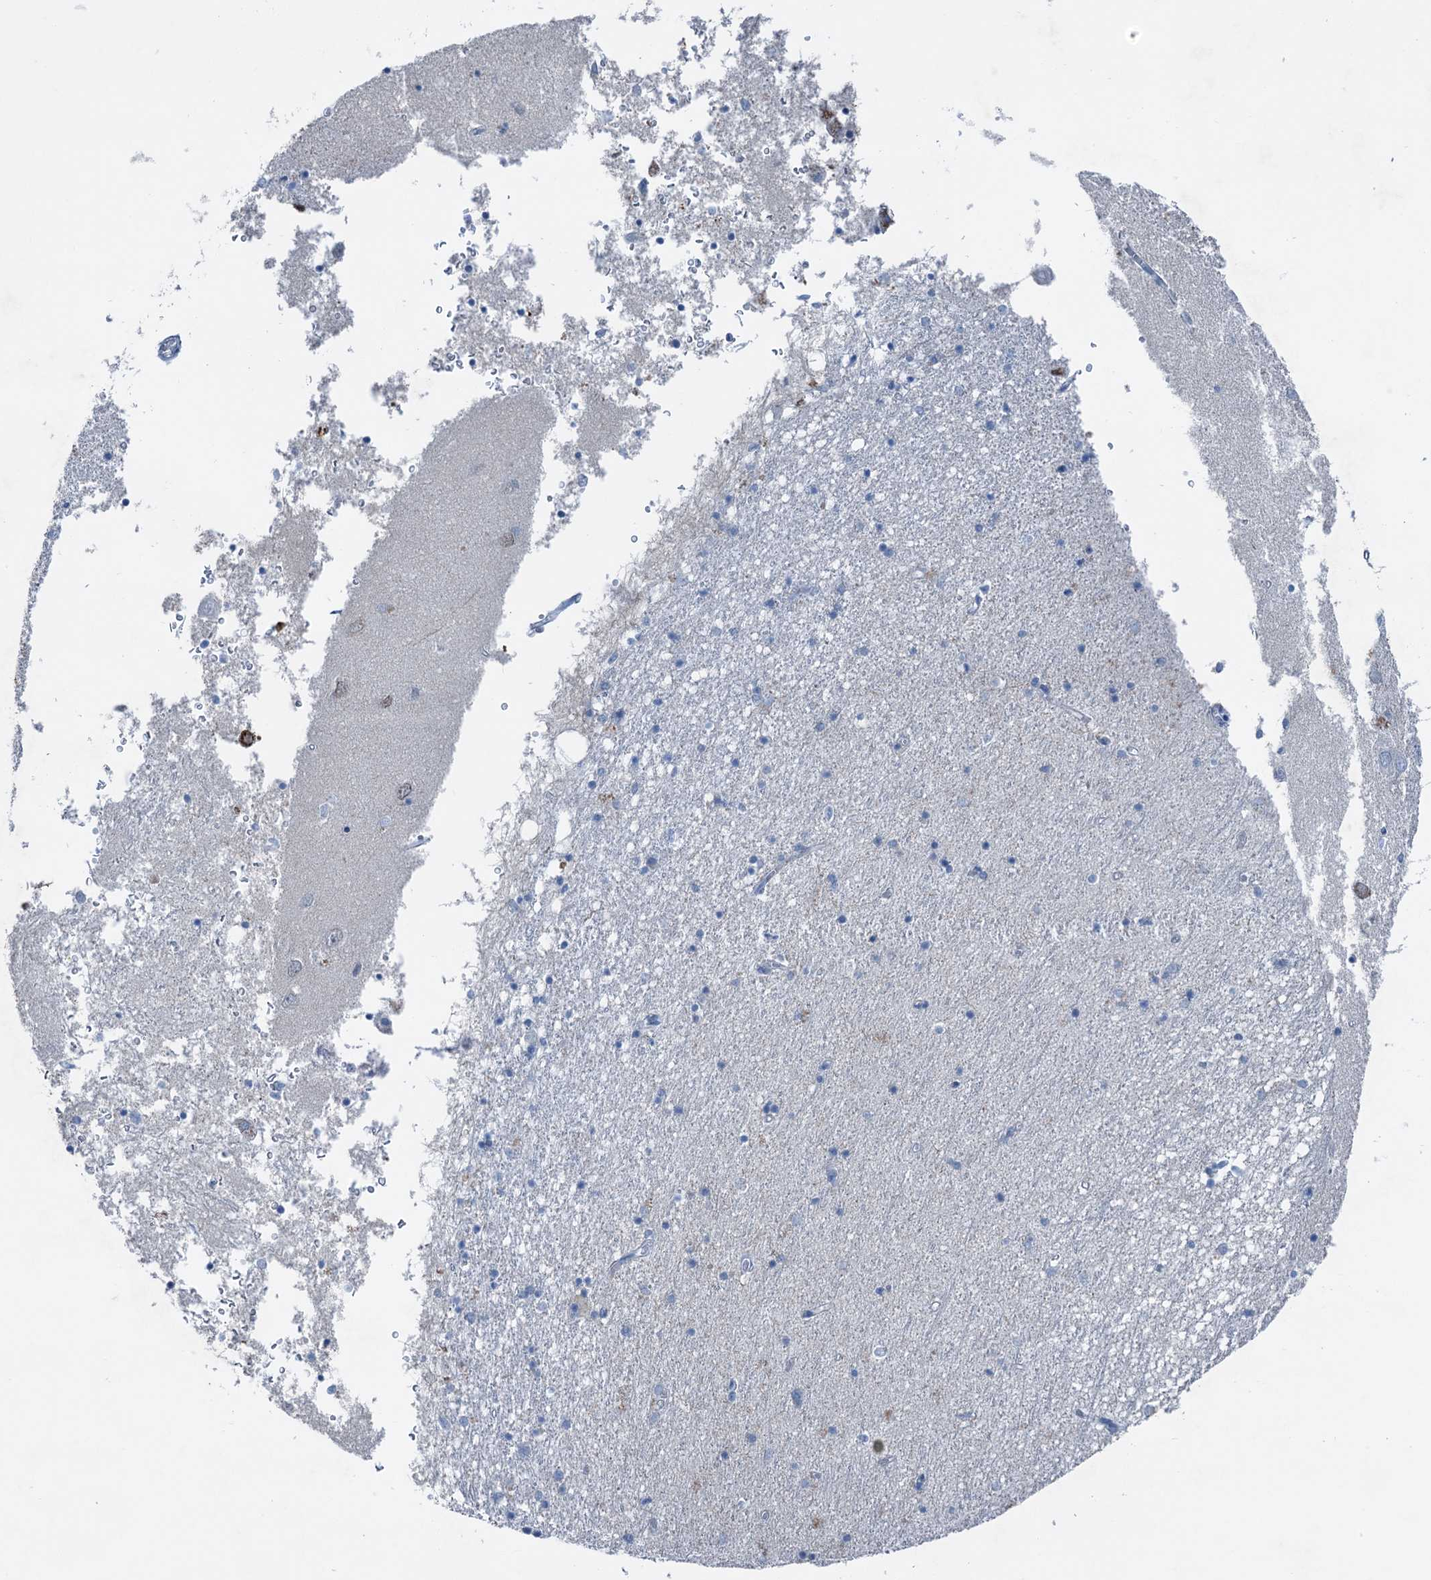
{"staining": {"intensity": "negative", "quantity": "none", "location": "none"}, "tissue": "hippocampus", "cell_type": "Glial cells", "image_type": "normal", "snomed": [{"axis": "morphology", "description": "Normal tissue, NOS"}, {"axis": "topography", "description": "Hippocampus"}], "caption": "This is a image of immunohistochemistry (IHC) staining of unremarkable hippocampus, which shows no expression in glial cells. Nuclei are stained in blue.", "gene": "ELP4", "patient": {"sex": "male", "age": 70}}